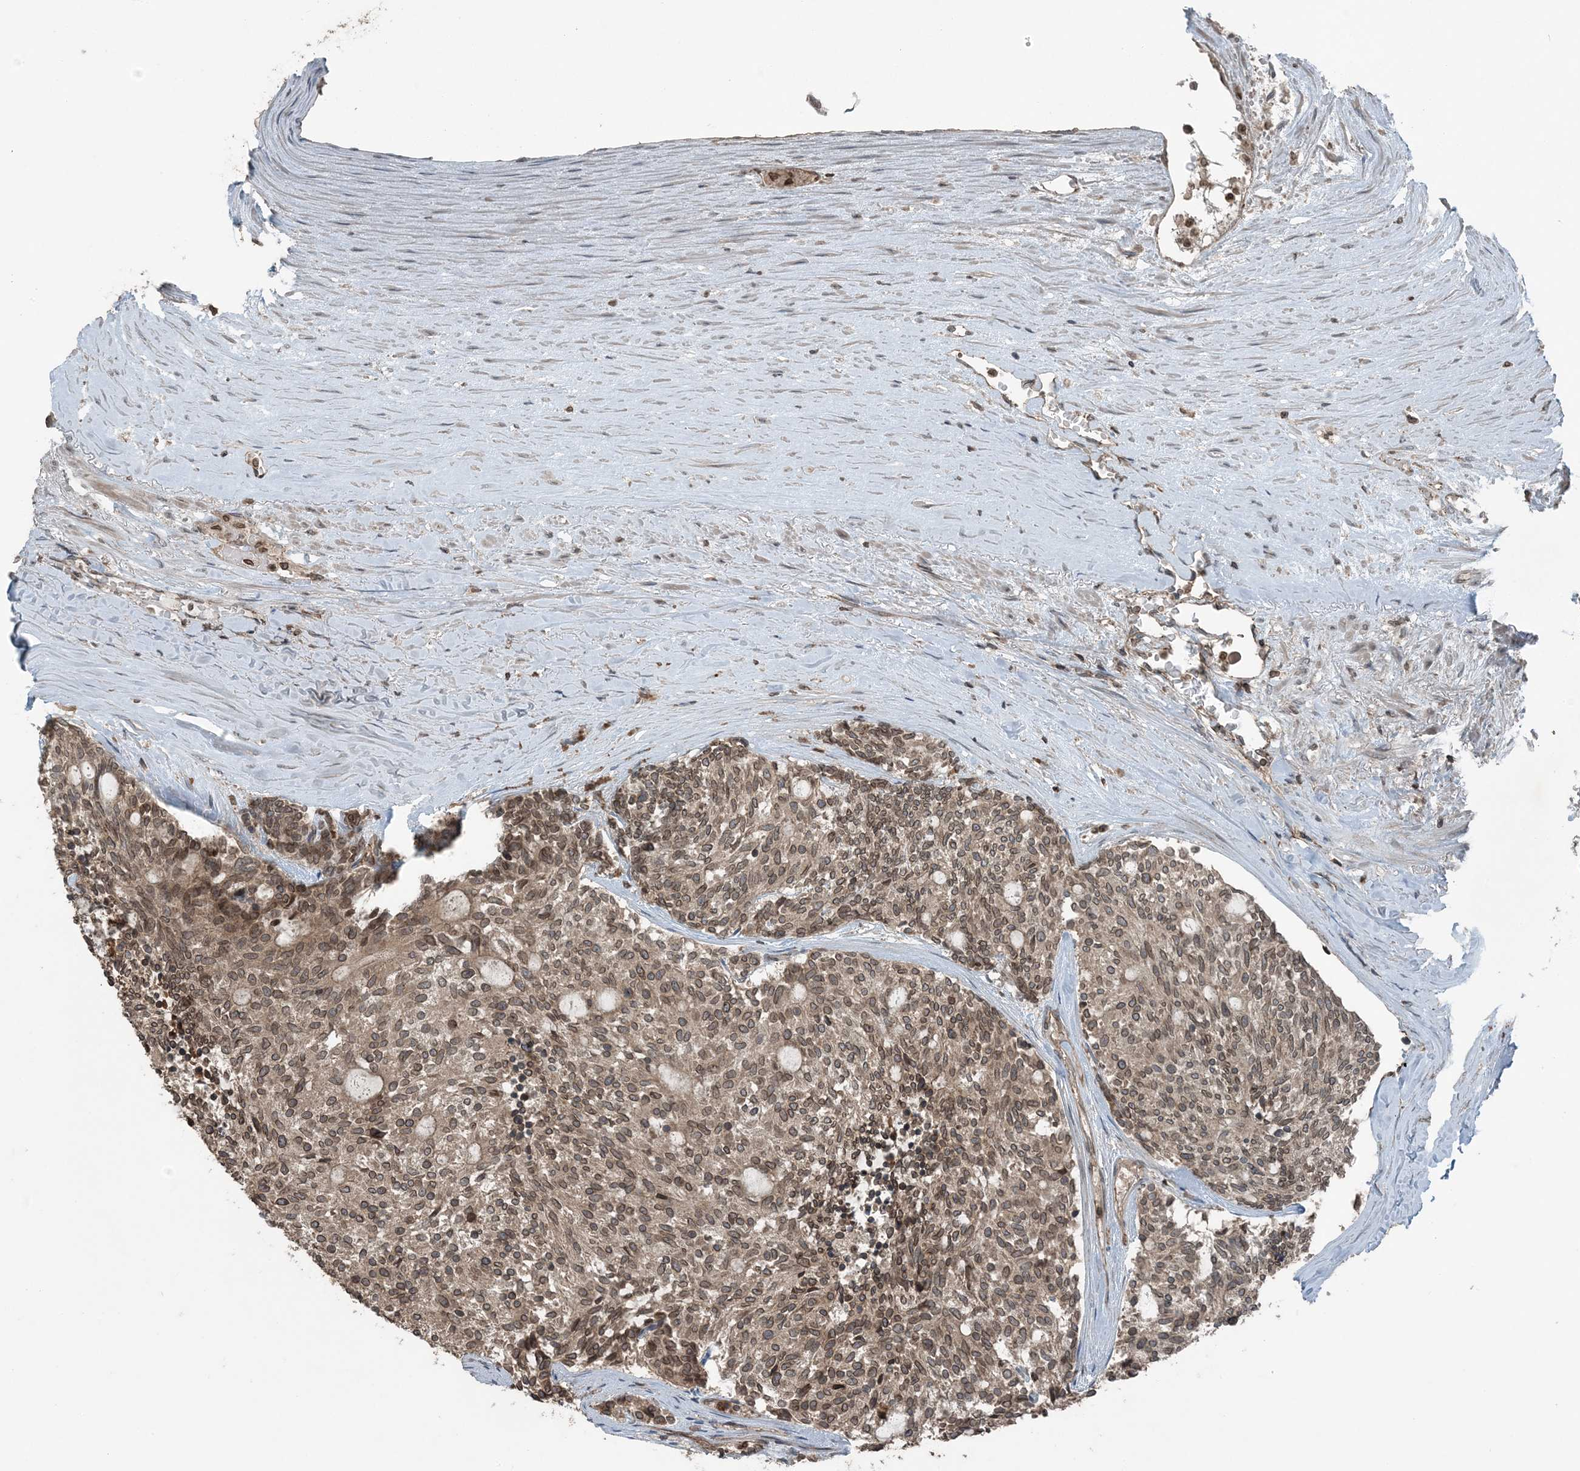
{"staining": {"intensity": "moderate", "quantity": ">75%", "location": "cytoplasmic/membranous,nuclear"}, "tissue": "carcinoid", "cell_type": "Tumor cells", "image_type": "cancer", "snomed": [{"axis": "morphology", "description": "Carcinoid, malignant, NOS"}, {"axis": "topography", "description": "Pancreas"}], "caption": "The micrograph displays a brown stain indicating the presence of a protein in the cytoplasmic/membranous and nuclear of tumor cells in carcinoid (malignant).", "gene": "ZFAND2B", "patient": {"sex": "female", "age": 54}}